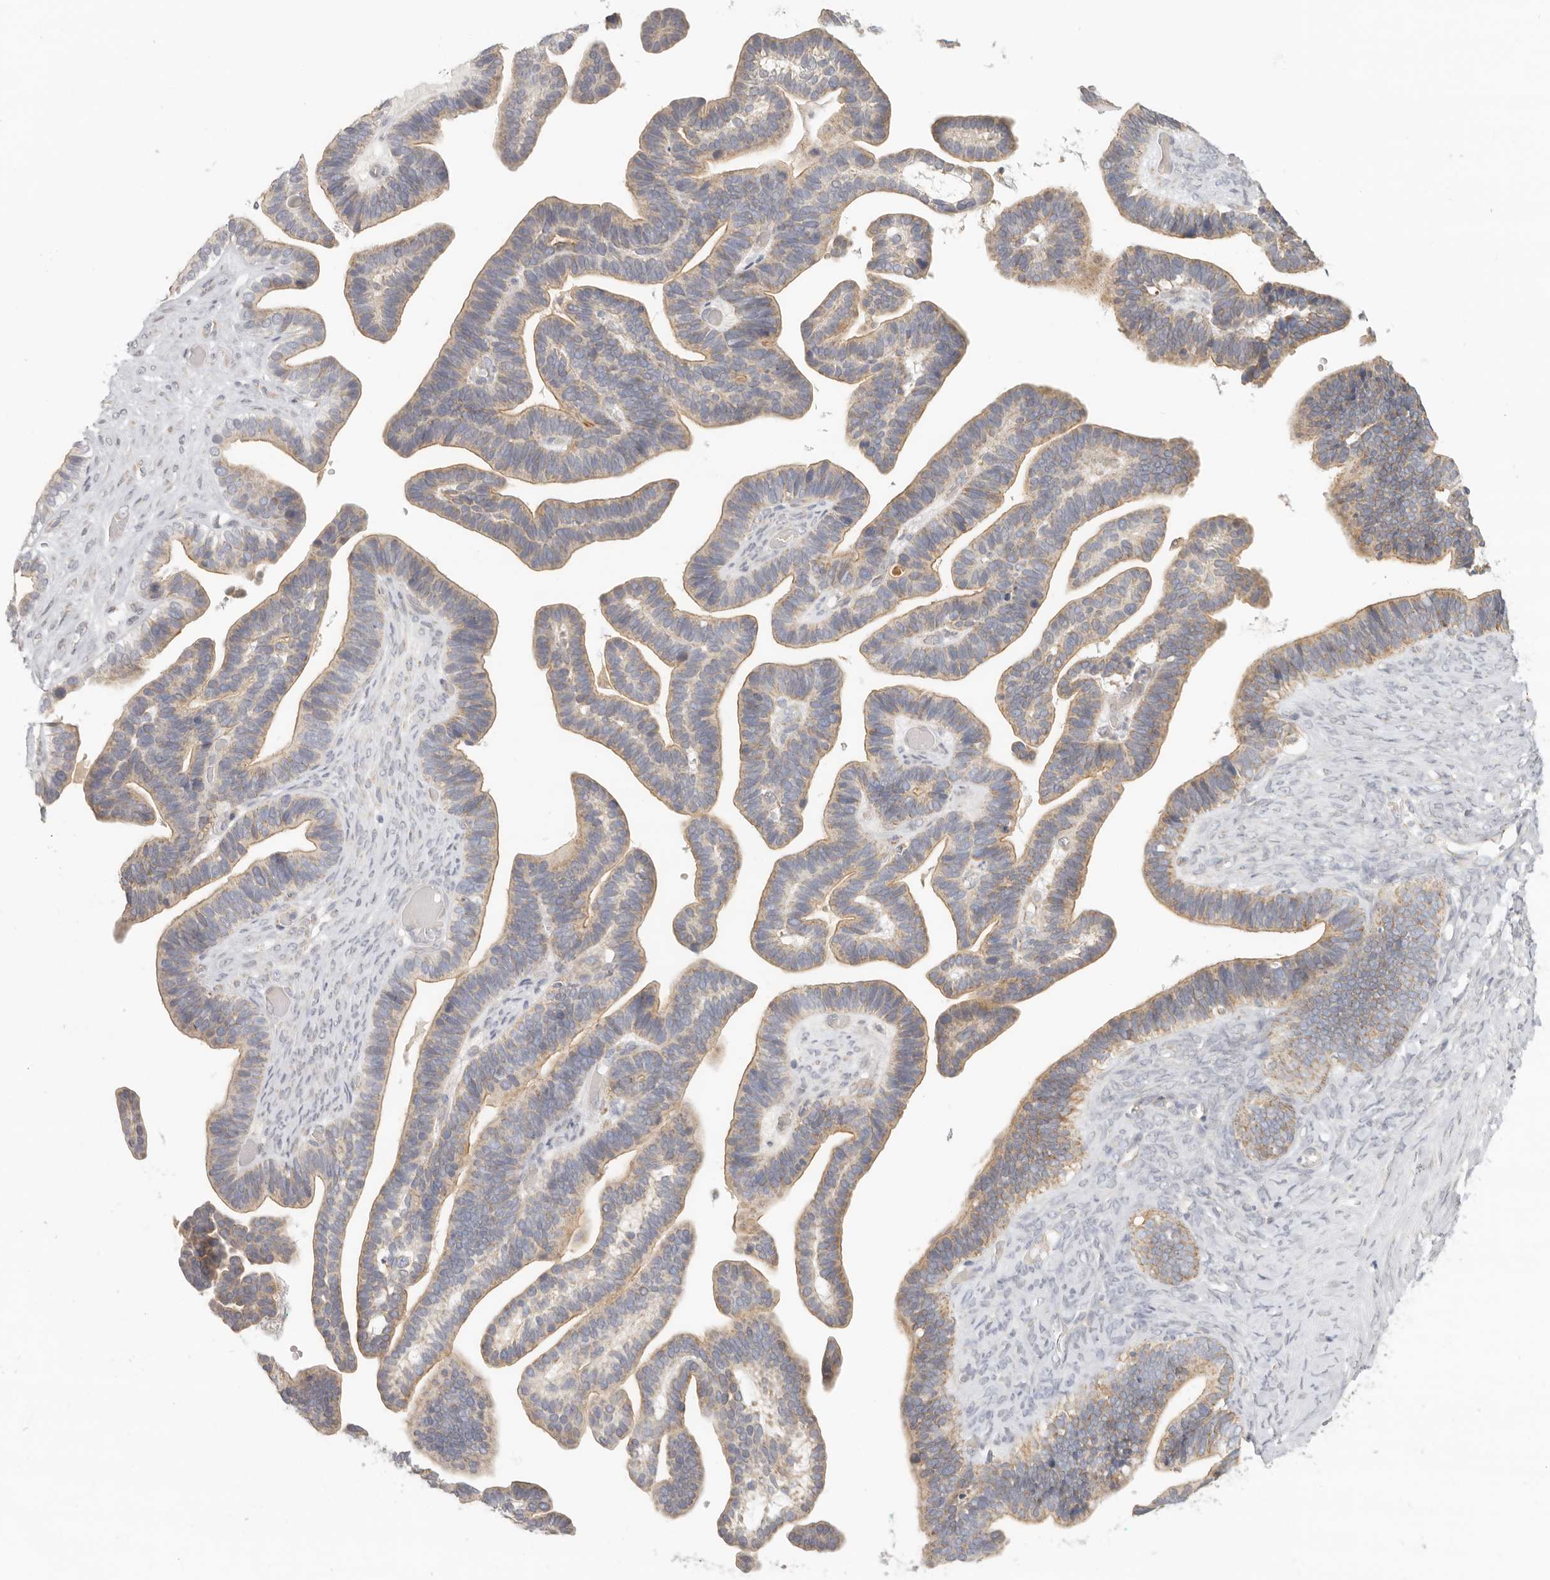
{"staining": {"intensity": "weak", "quantity": ">75%", "location": "cytoplasmic/membranous"}, "tissue": "ovarian cancer", "cell_type": "Tumor cells", "image_type": "cancer", "snomed": [{"axis": "morphology", "description": "Cystadenocarcinoma, serous, NOS"}, {"axis": "topography", "description": "Ovary"}], "caption": "Brown immunohistochemical staining in ovarian serous cystadenocarcinoma reveals weak cytoplasmic/membranous expression in approximately >75% of tumor cells.", "gene": "KDF1", "patient": {"sex": "female", "age": 56}}